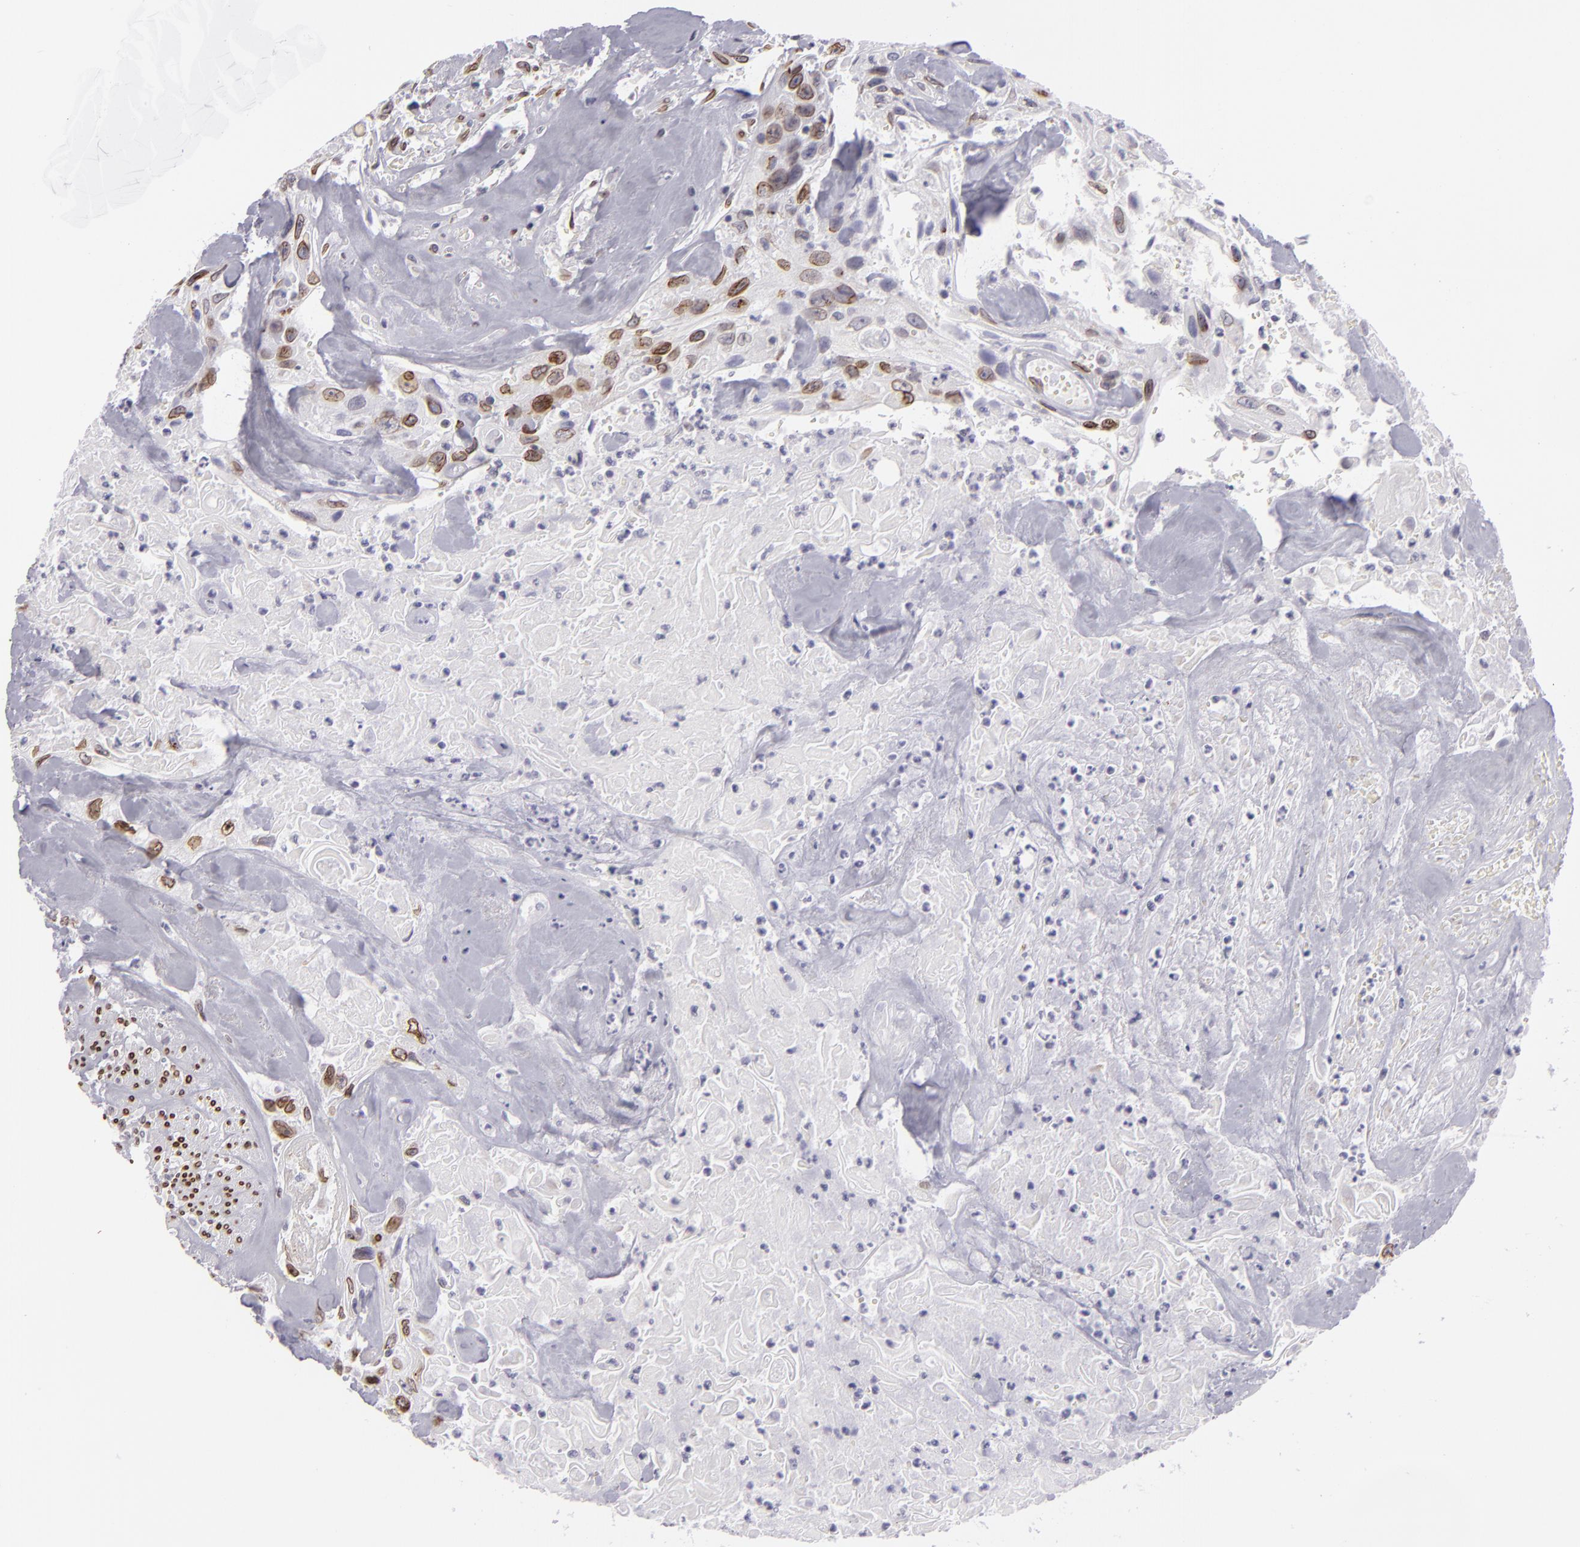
{"staining": {"intensity": "moderate", "quantity": ">75%", "location": "nuclear"}, "tissue": "urothelial cancer", "cell_type": "Tumor cells", "image_type": "cancer", "snomed": [{"axis": "morphology", "description": "Urothelial carcinoma, High grade"}, {"axis": "topography", "description": "Urinary bladder"}], "caption": "Urothelial carcinoma (high-grade) was stained to show a protein in brown. There is medium levels of moderate nuclear positivity in about >75% of tumor cells.", "gene": "EMD", "patient": {"sex": "female", "age": 84}}